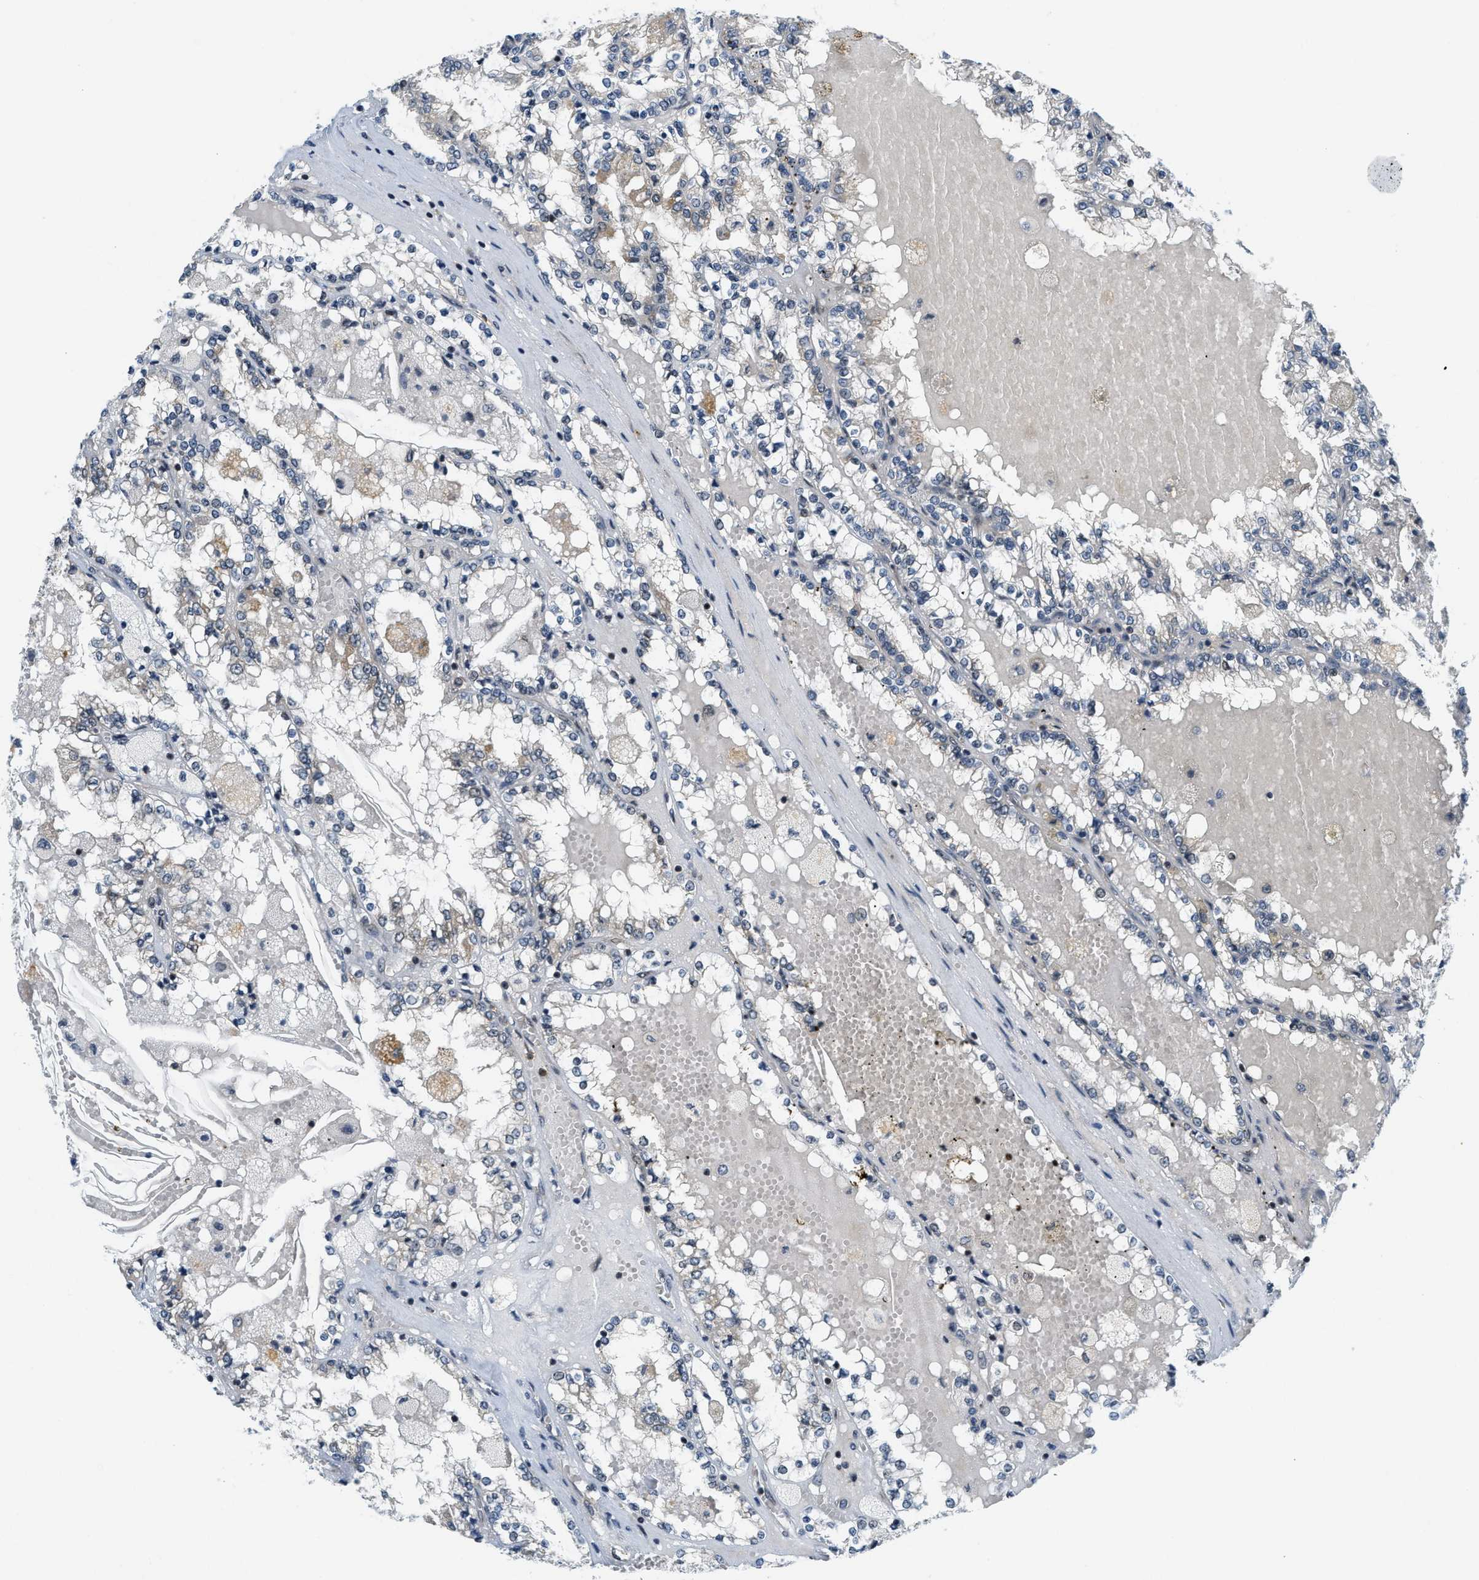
{"staining": {"intensity": "weak", "quantity": "25%-75%", "location": "cytoplasmic/membranous"}, "tissue": "renal cancer", "cell_type": "Tumor cells", "image_type": "cancer", "snomed": [{"axis": "morphology", "description": "Adenocarcinoma, NOS"}, {"axis": "topography", "description": "Kidney"}], "caption": "Renal cancer (adenocarcinoma) tissue demonstrates weak cytoplasmic/membranous positivity in about 25%-75% of tumor cells, visualized by immunohistochemistry. The staining was performed using DAB (3,3'-diaminobenzidine) to visualize the protein expression in brown, while the nuclei were stained in blue with hematoxylin (Magnification: 20x).", "gene": "KMT2A", "patient": {"sex": "female", "age": 56}}